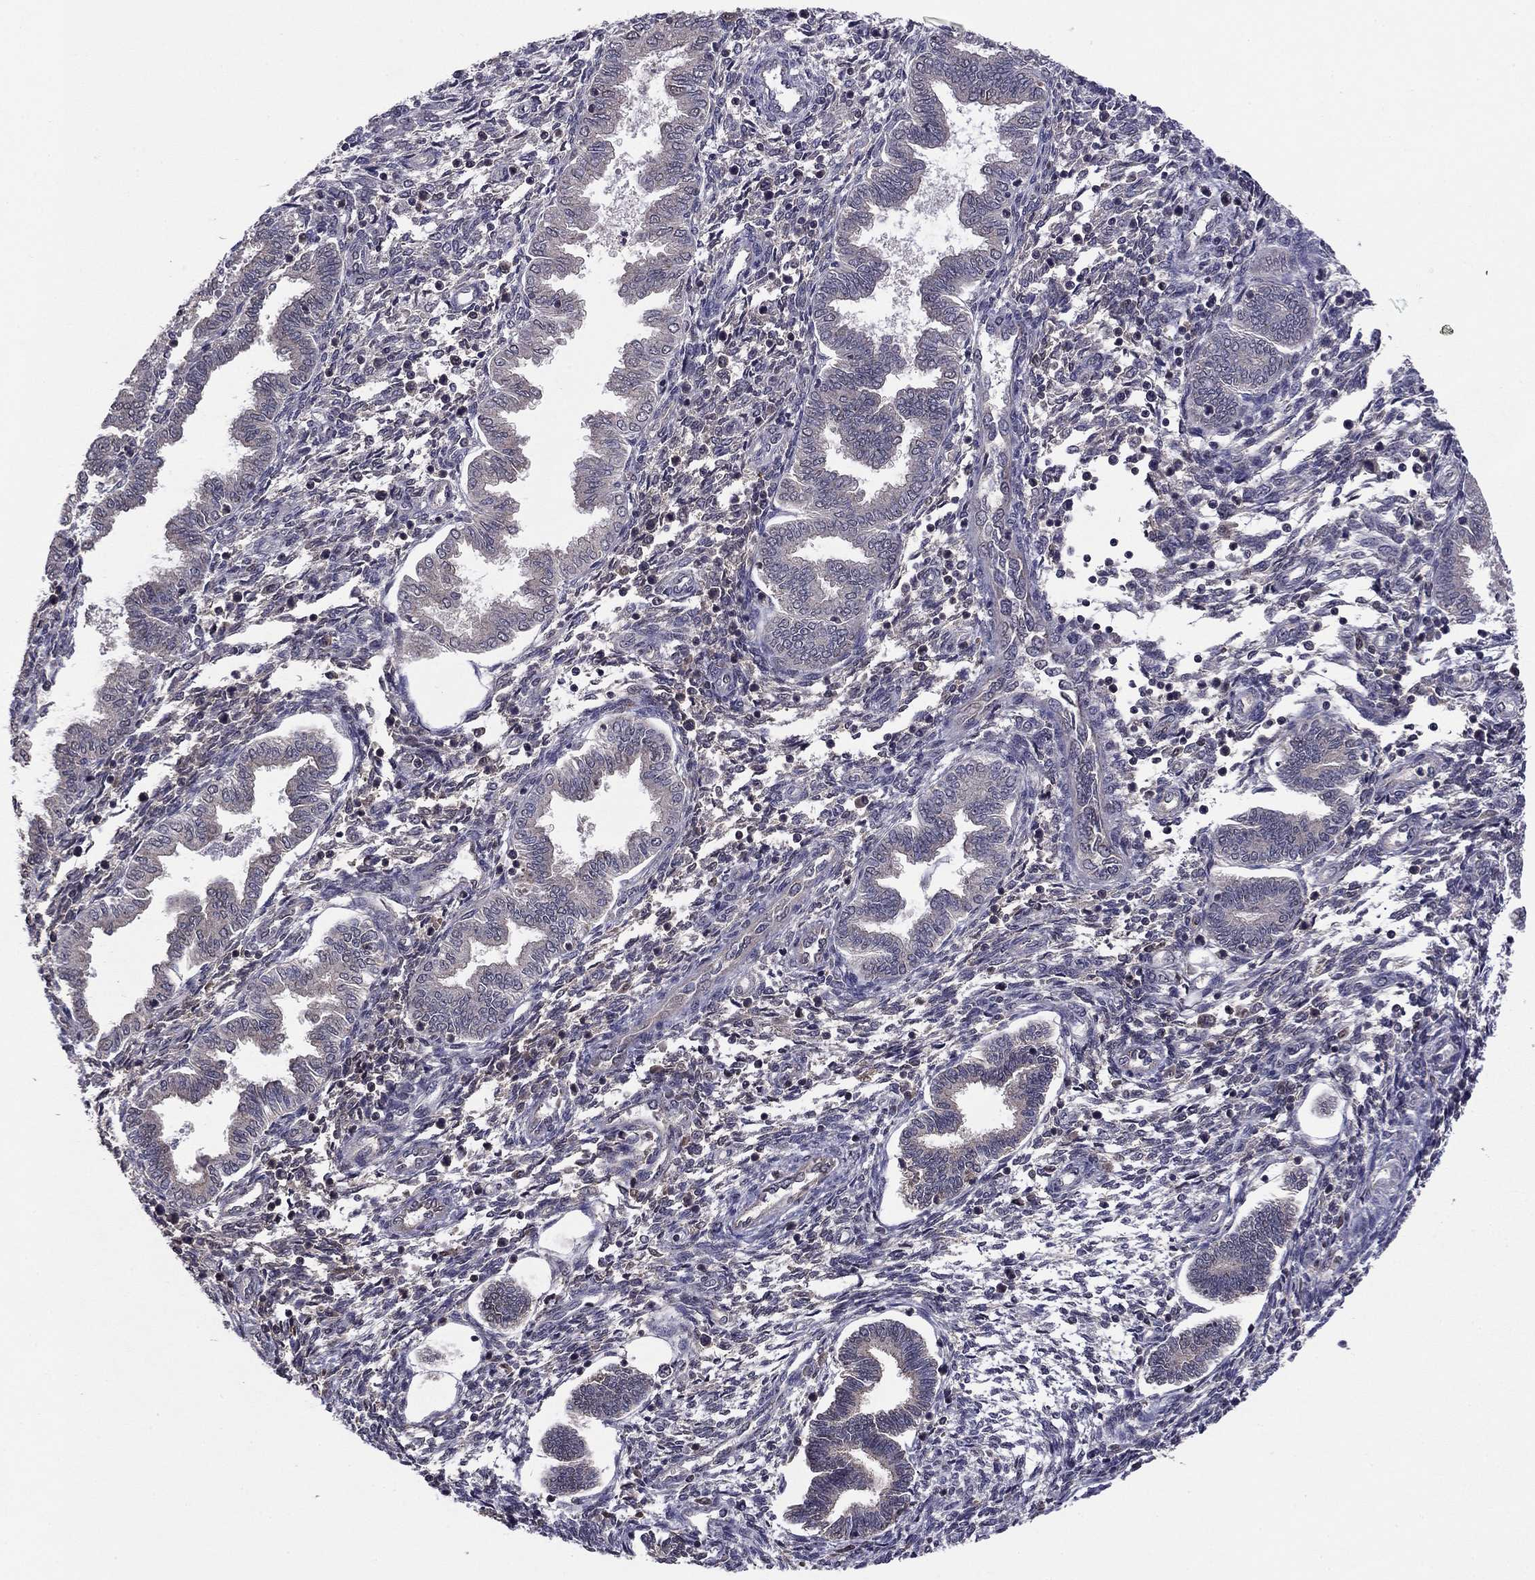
{"staining": {"intensity": "negative", "quantity": "none", "location": "none"}, "tissue": "endometrium", "cell_type": "Cells in endometrial stroma", "image_type": "normal", "snomed": [{"axis": "morphology", "description": "Normal tissue, NOS"}, {"axis": "topography", "description": "Endometrium"}], "caption": "Immunohistochemistry of normal human endometrium reveals no staining in cells in endometrial stroma.", "gene": "HCN1", "patient": {"sex": "female", "age": 42}}